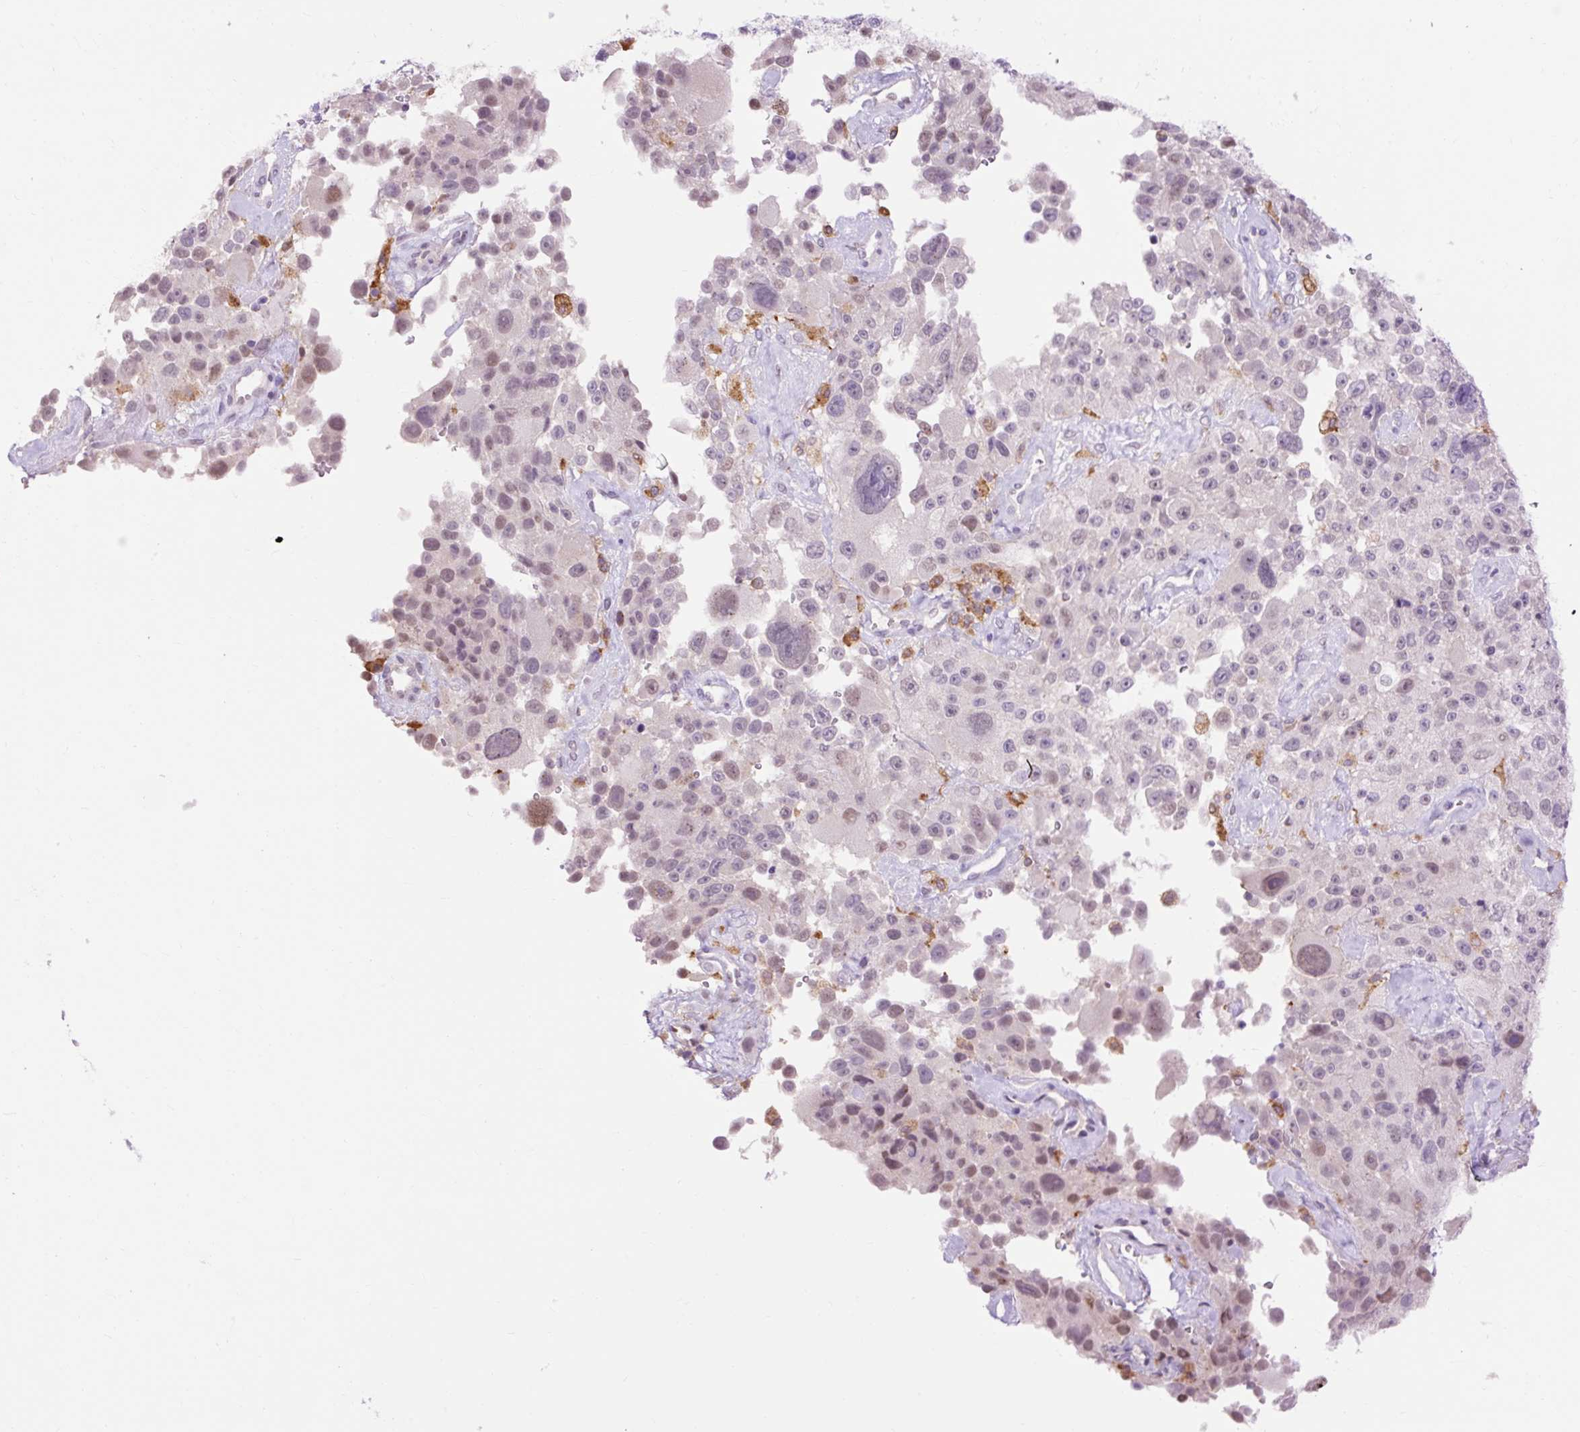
{"staining": {"intensity": "weak", "quantity": ">75%", "location": "nuclear"}, "tissue": "melanoma", "cell_type": "Tumor cells", "image_type": "cancer", "snomed": [{"axis": "morphology", "description": "Malignant melanoma, Metastatic site"}, {"axis": "topography", "description": "Lymph node"}], "caption": "The histopathology image demonstrates staining of malignant melanoma (metastatic site), revealing weak nuclear protein positivity (brown color) within tumor cells. The protein is stained brown, and the nuclei are stained in blue (DAB (3,3'-diaminobenzidine) IHC with brightfield microscopy, high magnification).", "gene": "LY86", "patient": {"sex": "male", "age": 62}}